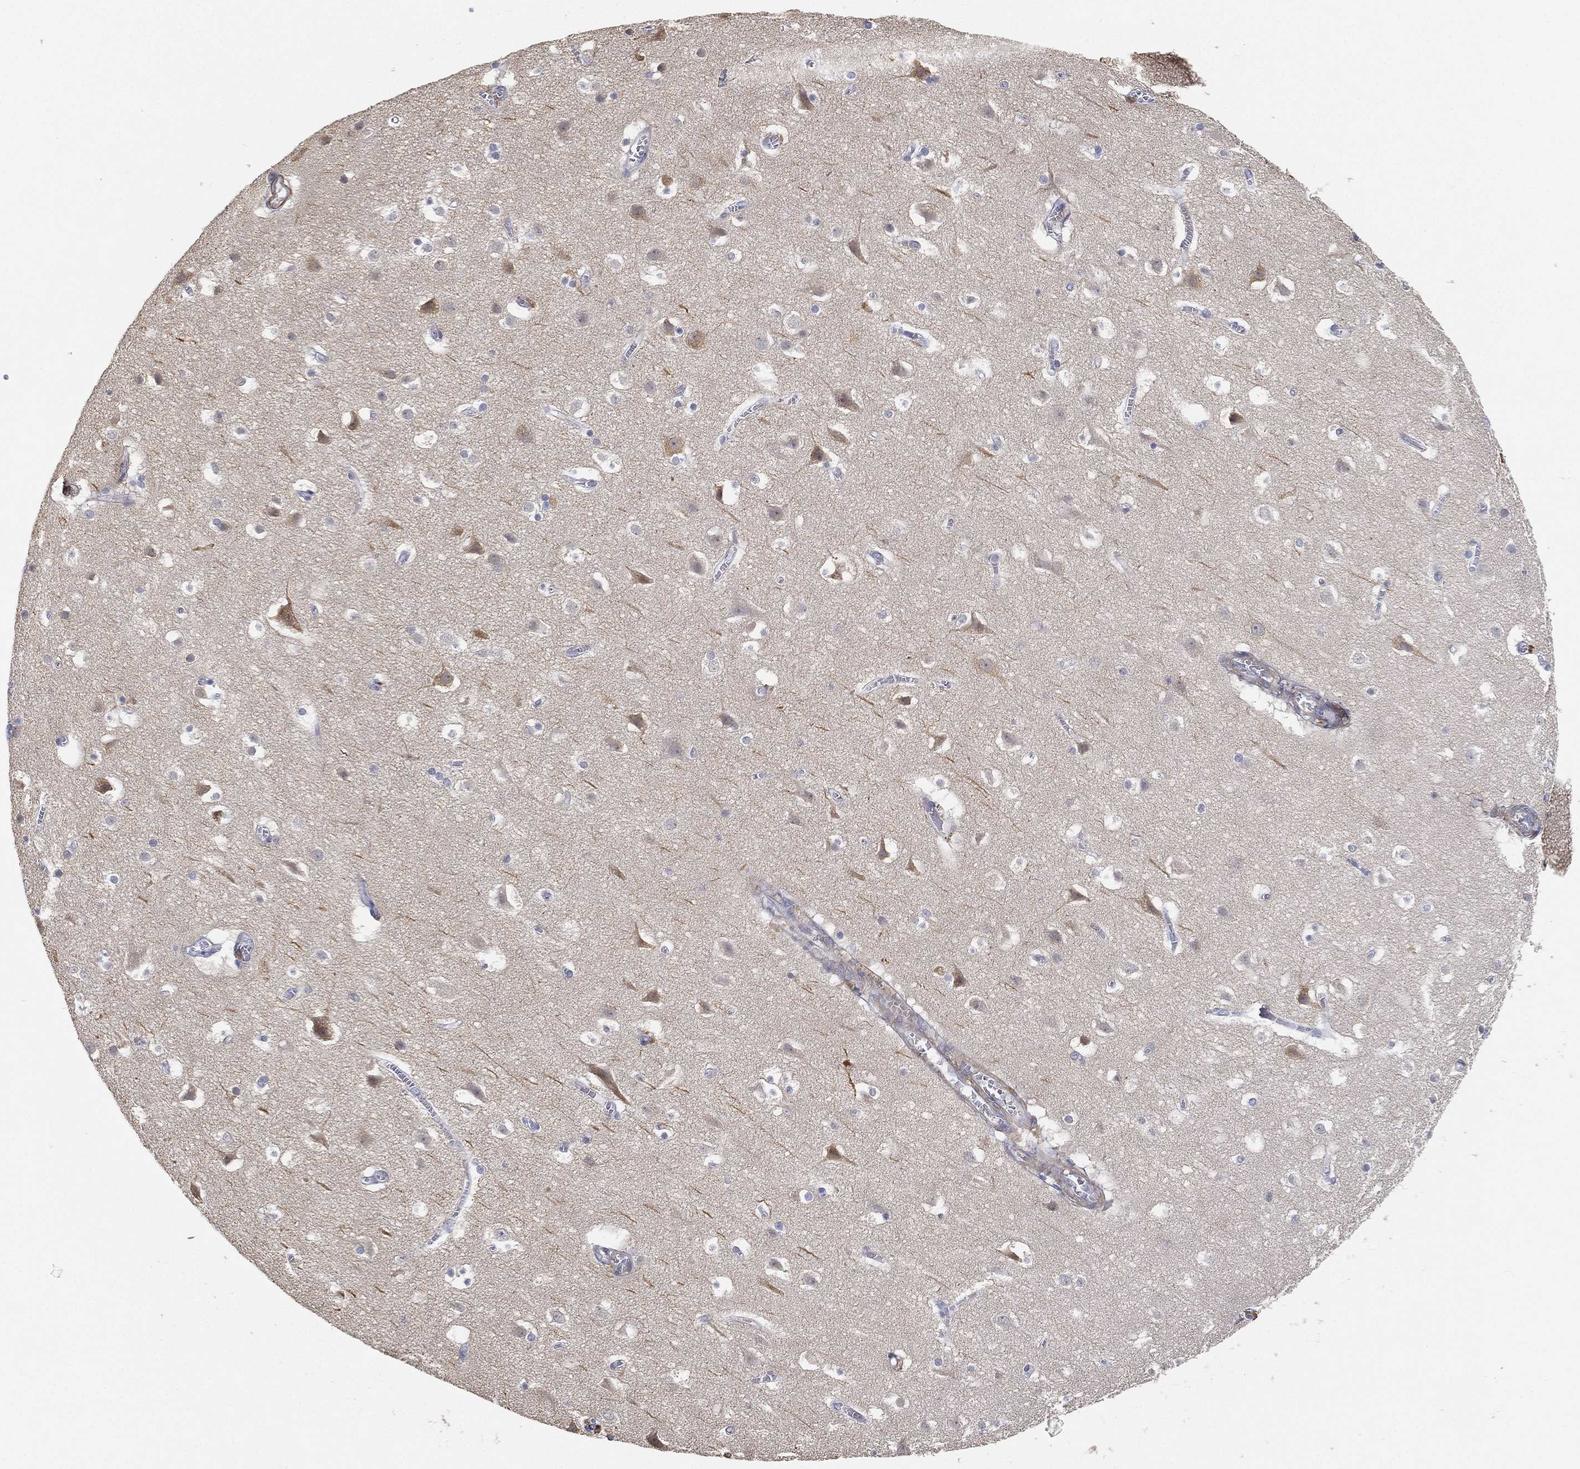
{"staining": {"intensity": "negative", "quantity": "none", "location": "none"}, "tissue": "cerebral cortex", "cell_type": "Endothelial cells", "image_type": "normal", "snomed": [{"axis": "morphology", "description": "Normal tissue, NOS"}, {"axis": "topography", "description": "Cerebral cortex"}], "caption": "High magnification brightfield microscopy of benign cerebral cortex stained with DAB (brown) and counterstained with hematoxylin (blue): endothelial cells show no significant staining.", "gene": "GPR61", "patient": {"sex": "male", "age": 59}}